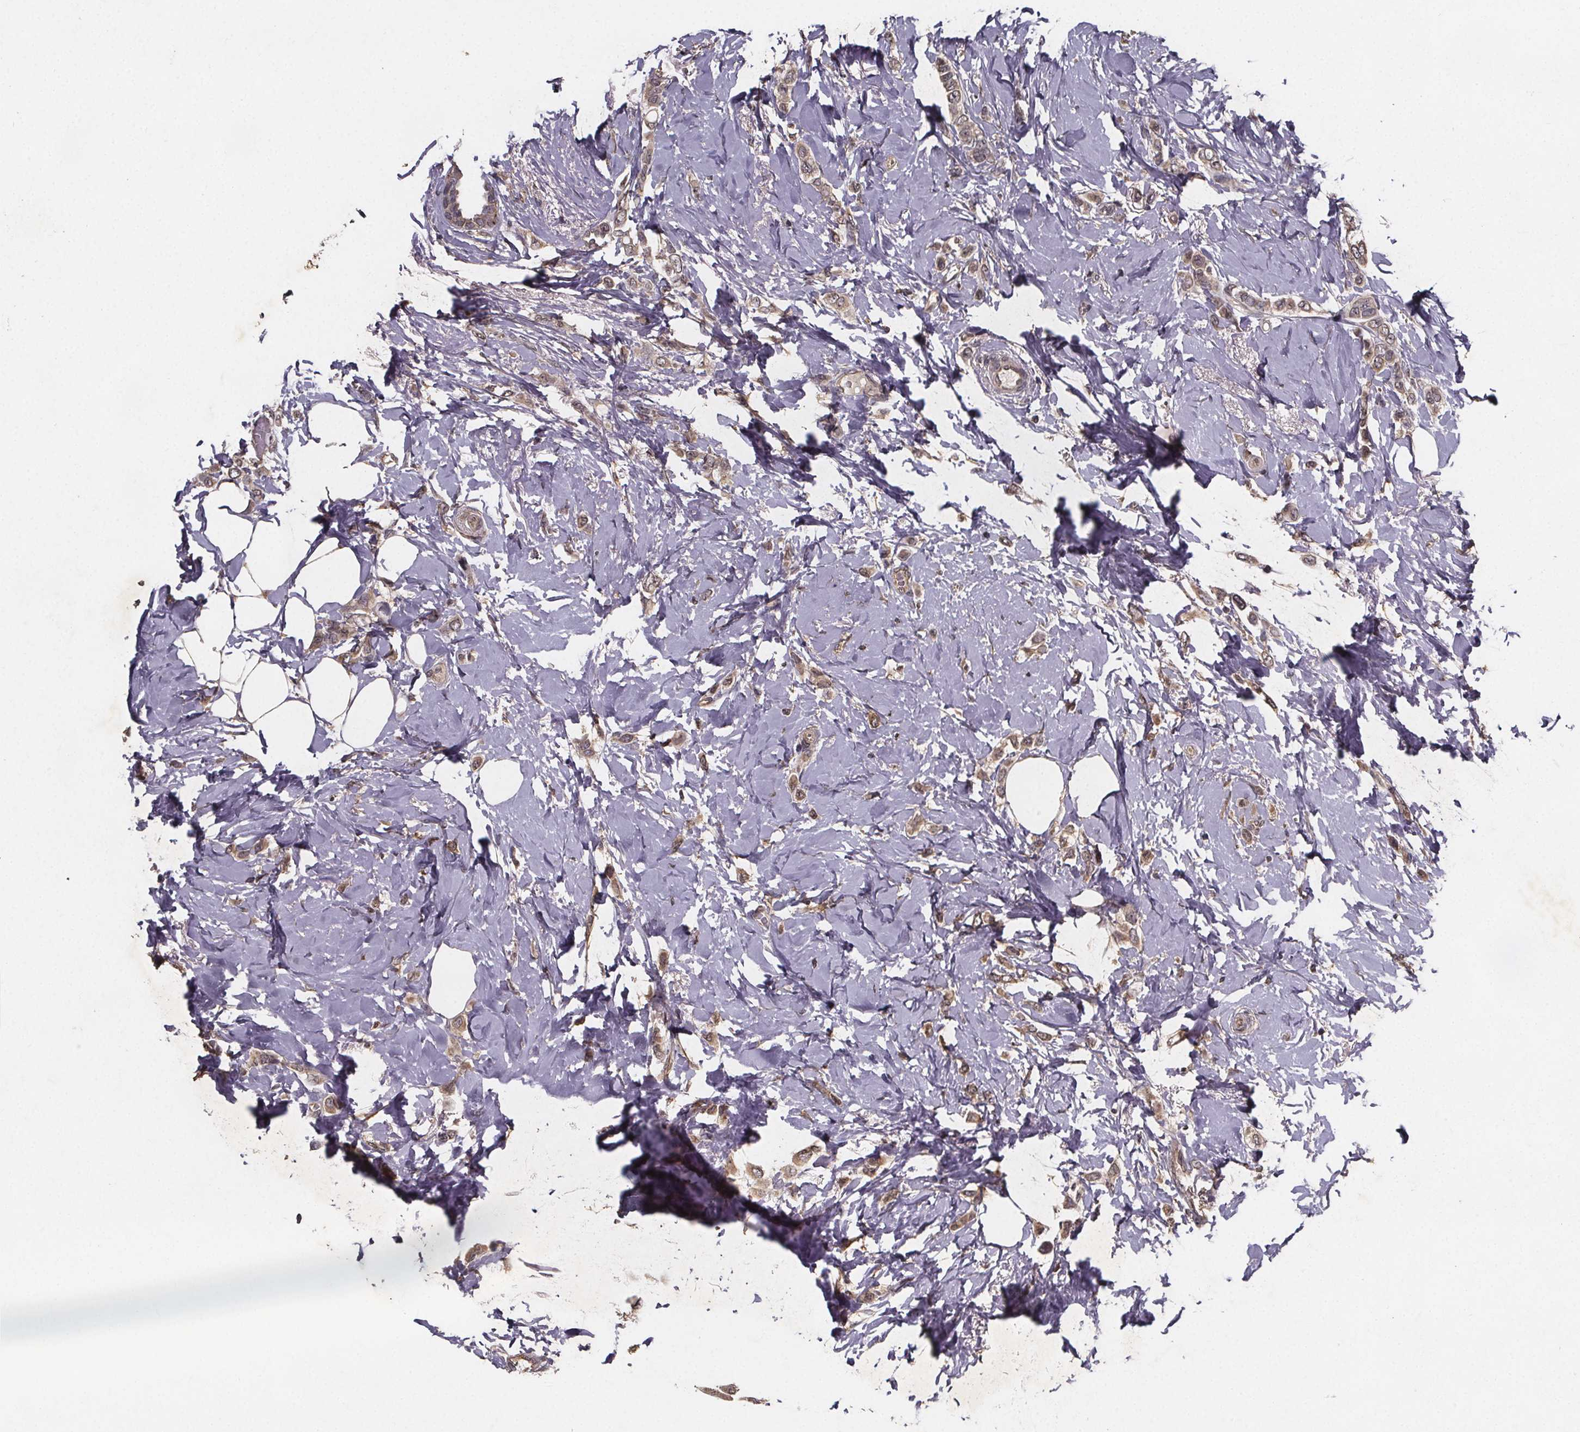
{"staining": {"intensity": "moderate", "quantity": ">75%", "location": "cytoplasmic/membranous"}, "tissue": "breast cancer", "cell_type": "Tumor cells", "image_type": "cancer", "snomed": [{"axis": "morphology", "description": "Lobular carcinoma"}, {"axis": "topography", "description": "Breast"}], "caption": "IHC of breast lobular carcinoma reveals medium levels of moderate cytoplasmic/membranous staining in about >75% of tumor cells.", "gene": "PIERCE2", "patient": {"sex": "female", "age": 66}}